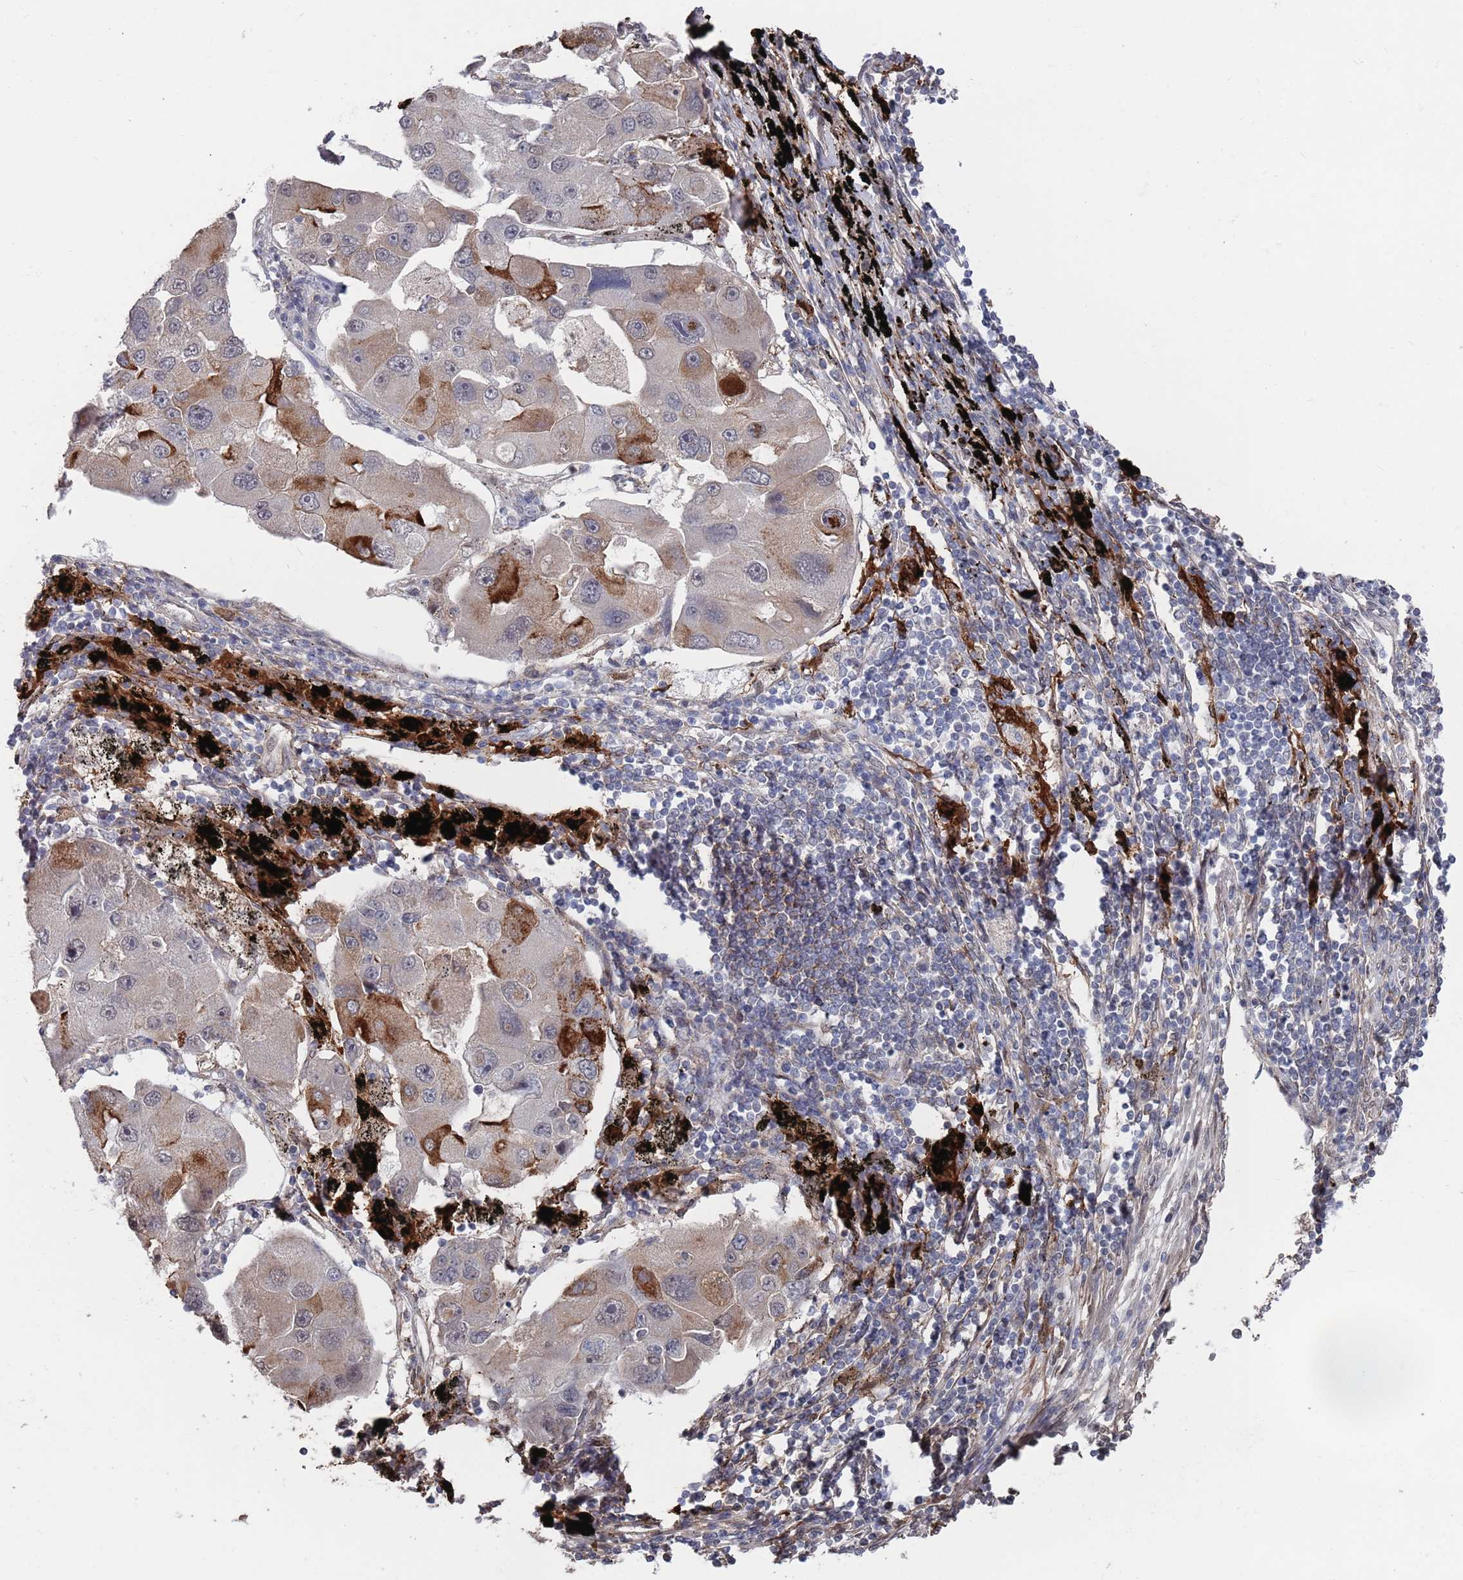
{"staining": {"intensity": "strong", "quantity": "<25%", "location": "cytoplasmic/membranous"}, "tissue": "lung cancer", "cell_type": "Tumor cells", "image_type": "cancer", "snomed": [{"axis": "morphology", "description": "Adenocarcinoma, NOS"}, {"axis": "topography", "description": "Lung"}], "caption": "Lung adenocarcinoma stained for a protein (brown) displays strong cytoplasmic/membranous positive staining in approximately <25% of tumor cells.", "gene": "DGKD", "patient": {"sex": "female", "age": 54}}